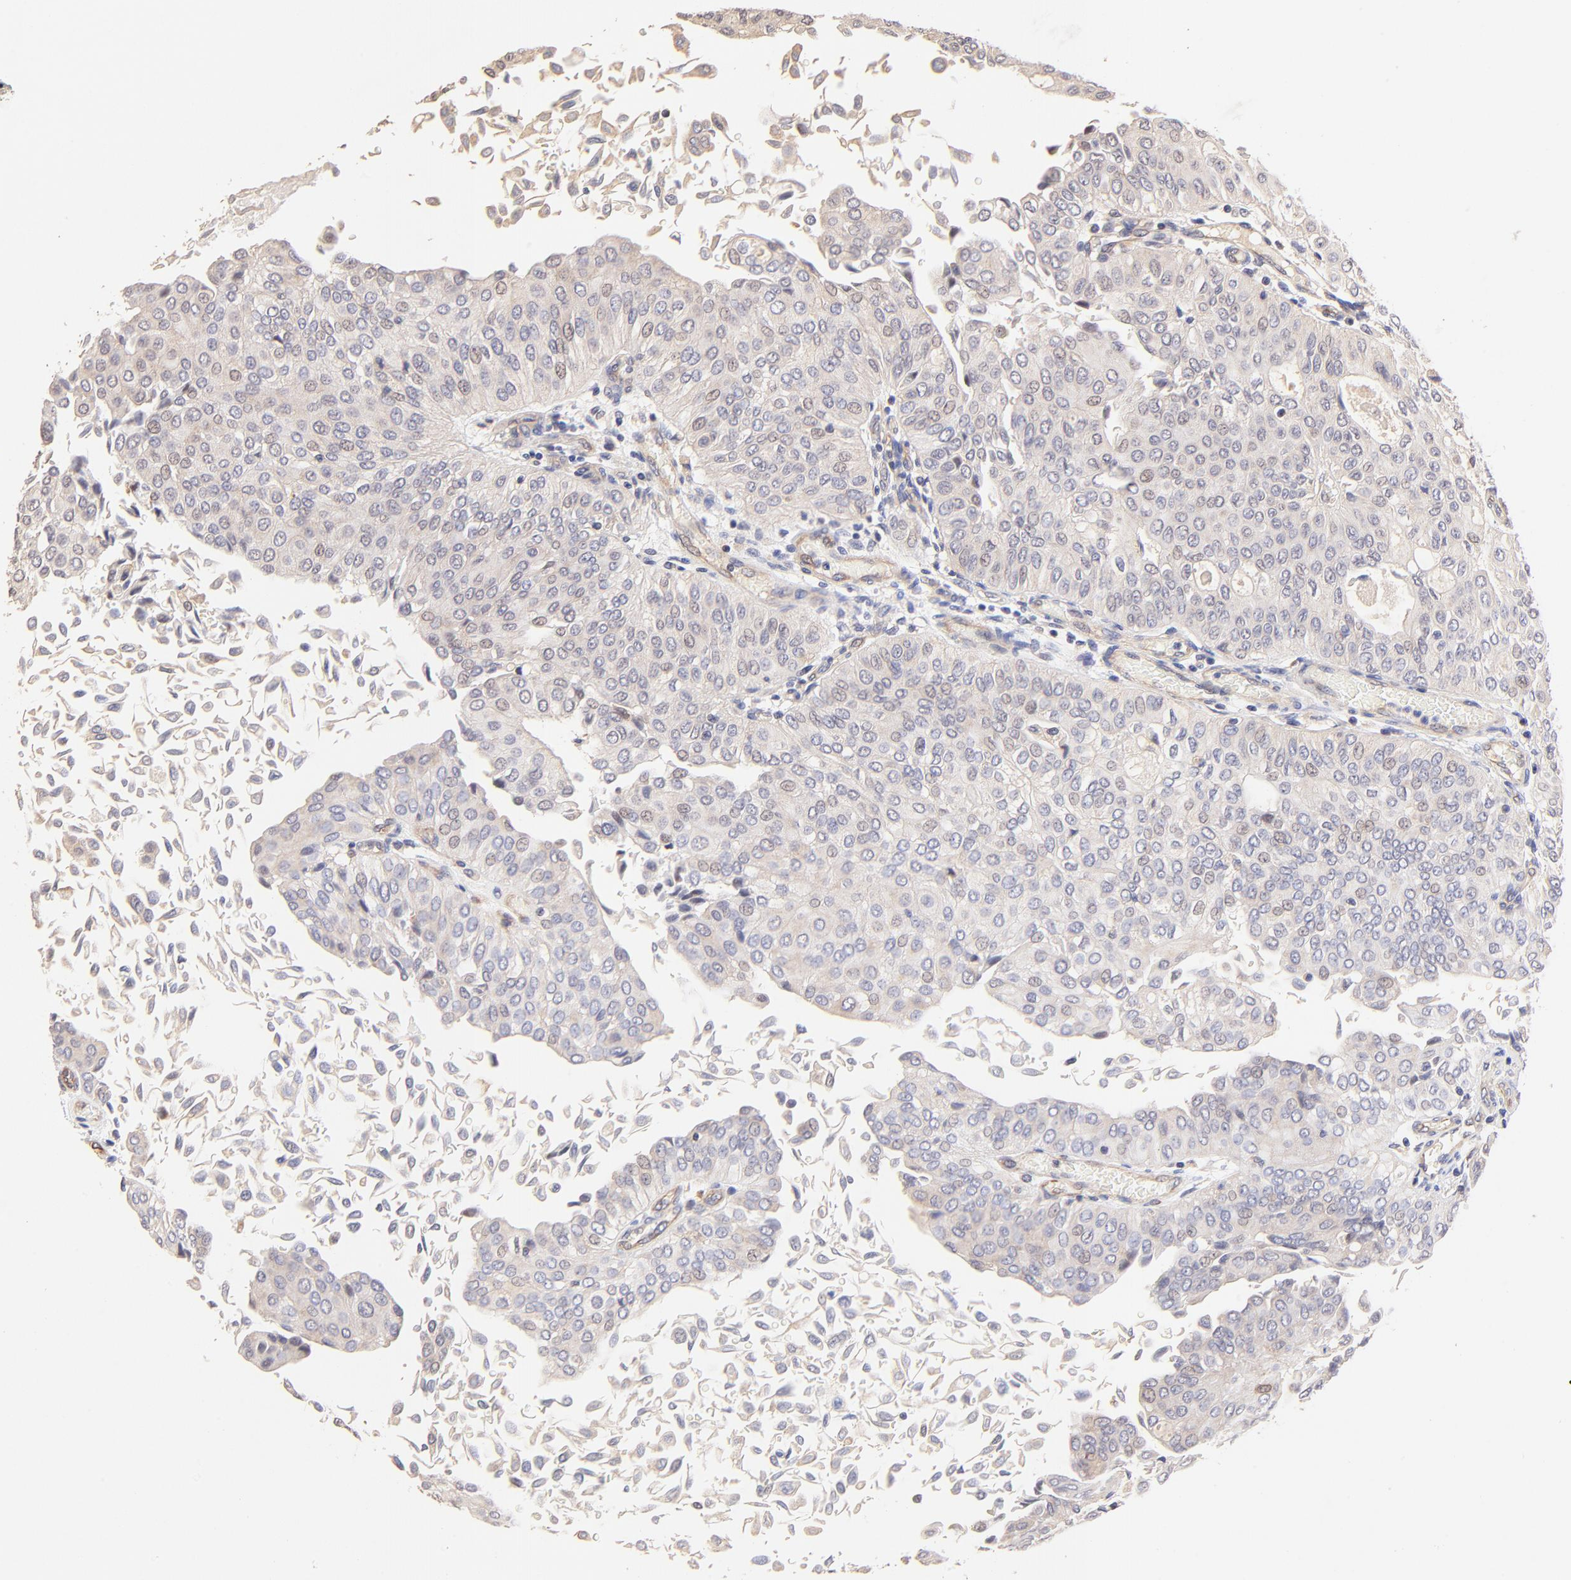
{"staining": {"intensity": "weak", "quantity": ">75%", "location": "cytoplasmic/membranous"}, "tissue": "urothelial cancer", "cell_type": "Tumor cells", "image_type": "cancer", "snomed": [{"axis": "morphology", "description": "Urothelial carcinoma, Low grade"}, {"axis": "topography", "description": "Urinary bladder"}], "caption": "Approximately >75% of tumor cells in human urothelial cancer show weak cytoplasmic/membranous protein expression as visualized by brown immunohistochemical staining.", "gene": "TNFAIP3", "patient": {"sex": "male", "age": 64}}